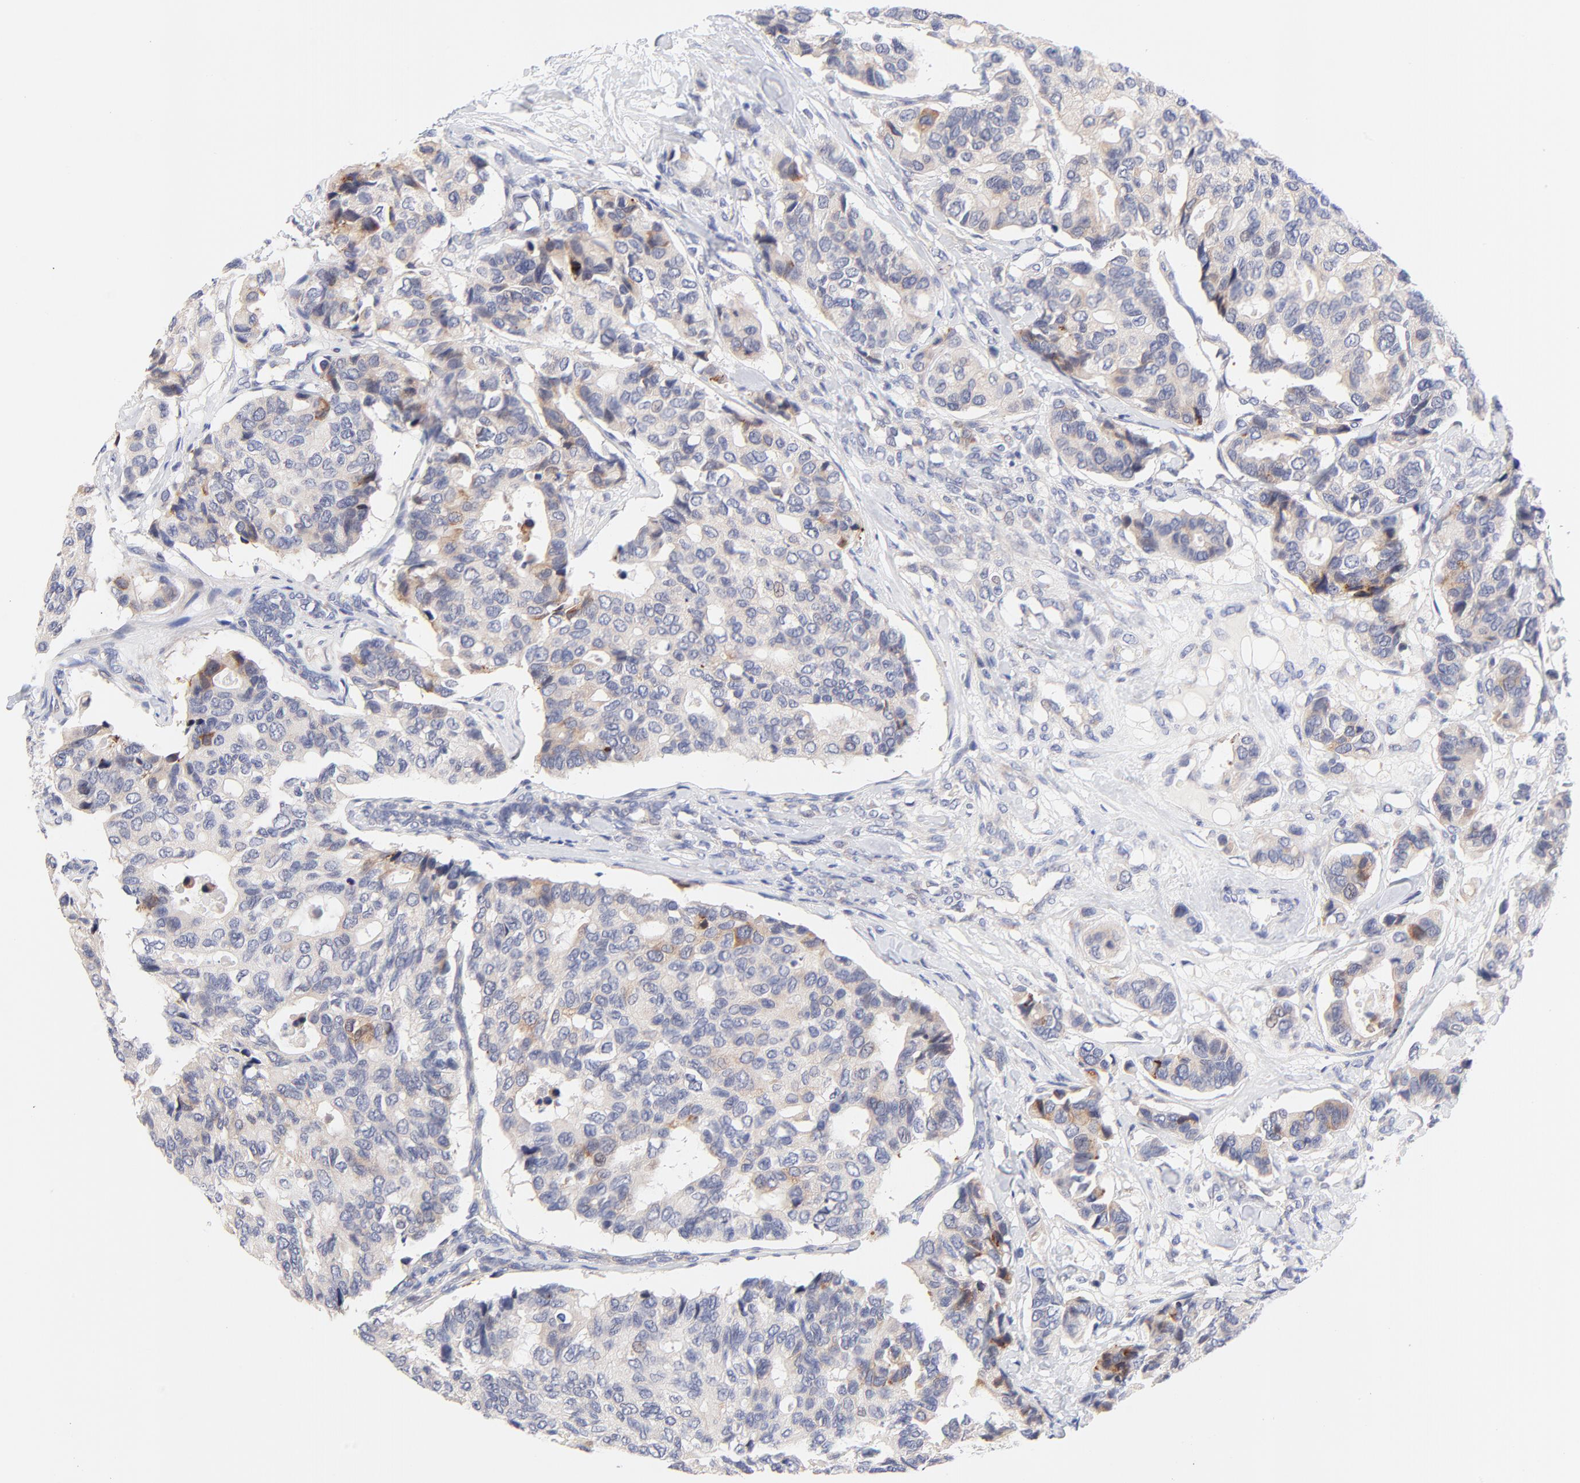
{"staining": {"intensity": "weak", "quantity": ">75%", "location": "cytoplasmic/membranous"}, "tissue": "breast cancer", "cell_type": "Tumor cells", "image_type": "cancer", "snomed": [{"axis": "morphology", "description": "Duct carcinoma"}, {"axis": "topography", "description": "Breast"}], "caption": "Breast intraductal carcinoma stained with DAB (3,3'-diaminobenzidine) IHC demonstrates low levels of weak cytoplasmic/membranous expression in about >75% of tumor cells. (IHC, brightfield microscopy, high magnification).", "gene": "AFF2", "patient": {"sex": "female", "age": 69}}